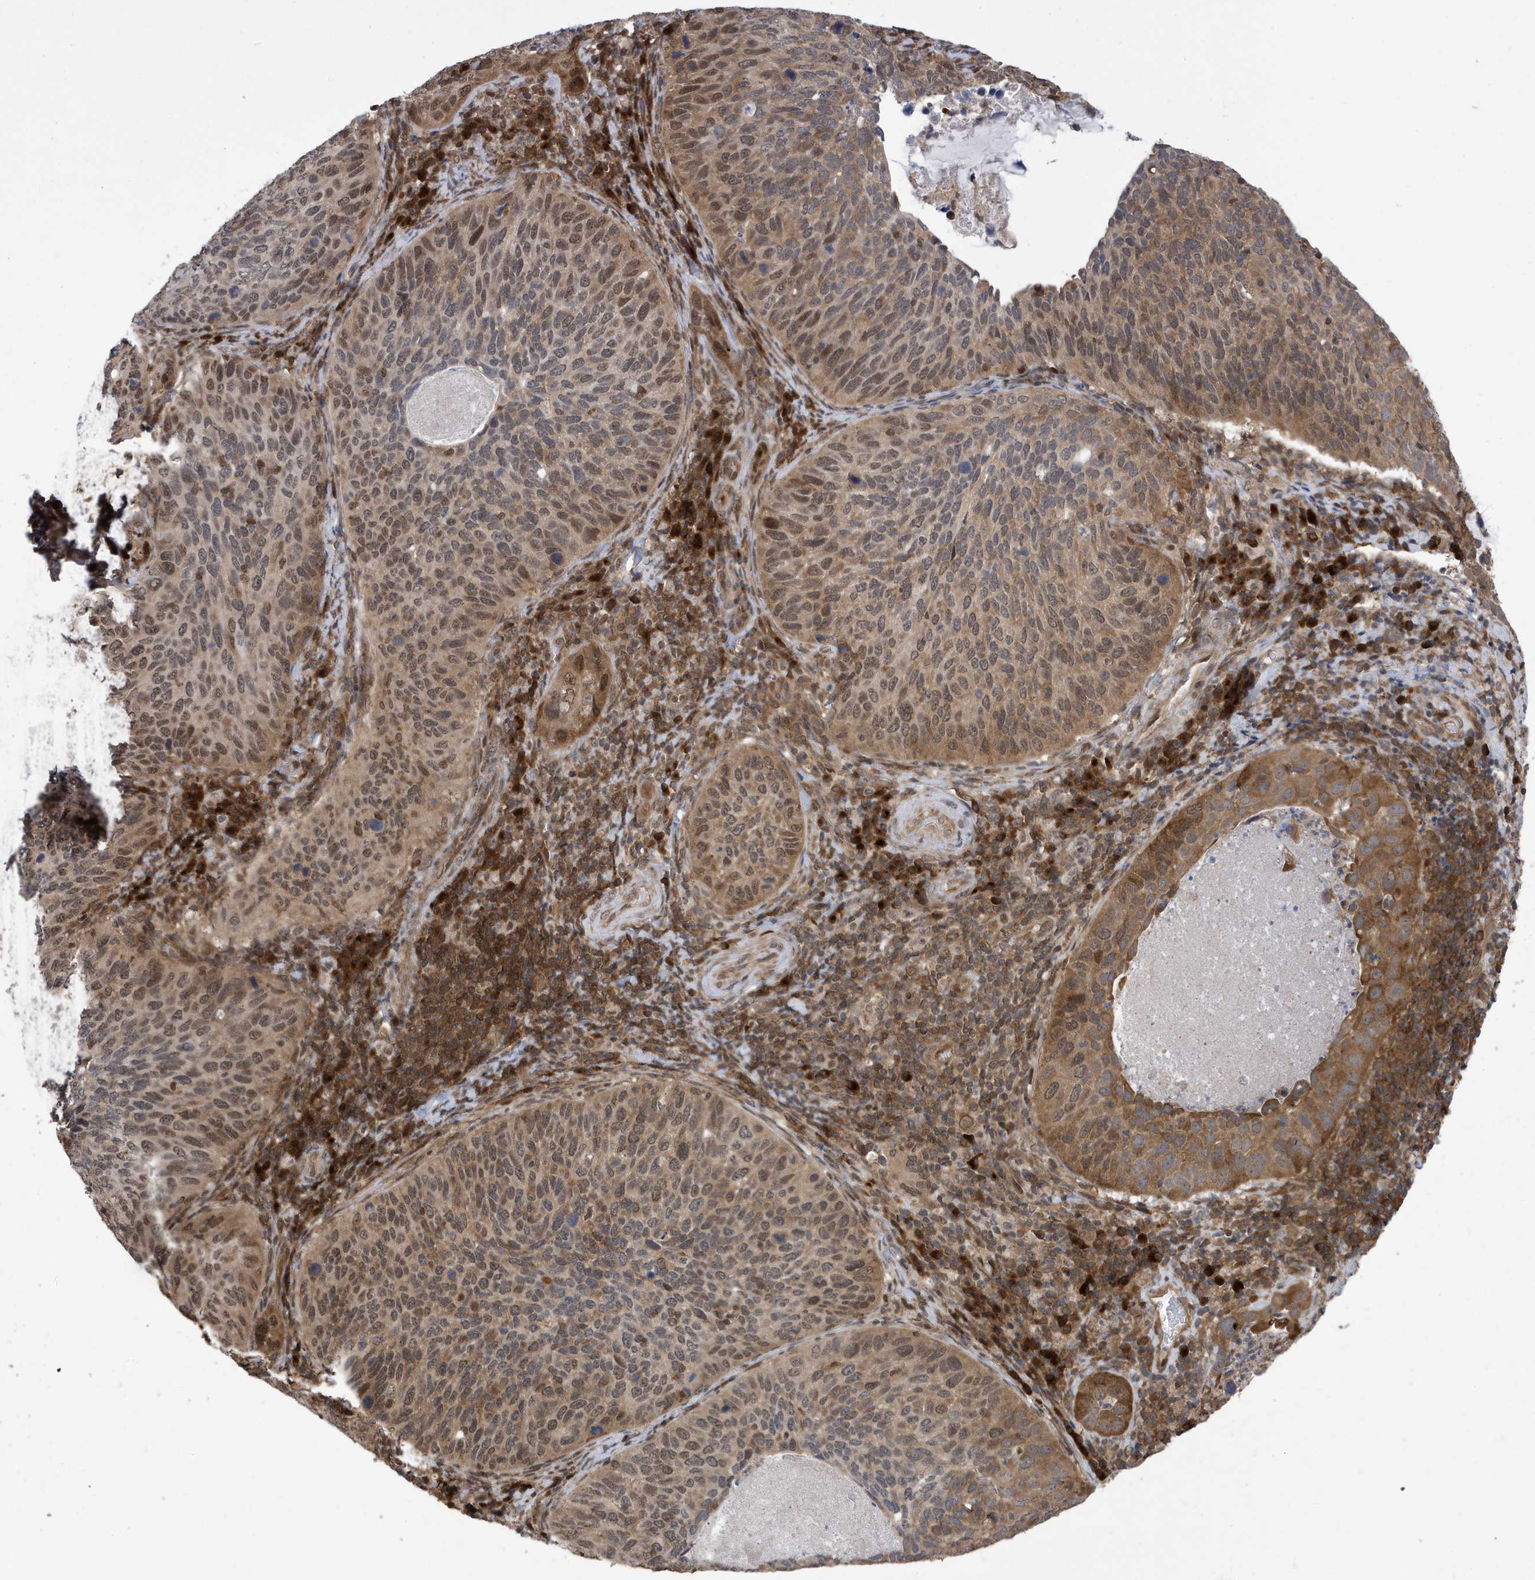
{"staining": {"intensity": "moderate", "quantity": ">75%", "location": "cytoplasmic/membranous,nuclear"}, "tissue": "cervical cancer", "cell_type": "Tumor cells", "image_type": "cancer", "snomed": [{"axis": "morphology", "description": "Squamous cell carcinoma, NOS"}, {"axis": "topography", "description": "Cervix"}], "caption": "High-magnification brightfield microscopy of cervical cancer stained with DAB (brown) and counterstained with hematoxylin (blue). tumor cells exhibit moderate cytoplasmic/membranous and nuclear expression is seen in about>75% of cells.", "gene": "UBQLN1", "patient": {"sex": "female", "age": 38}}